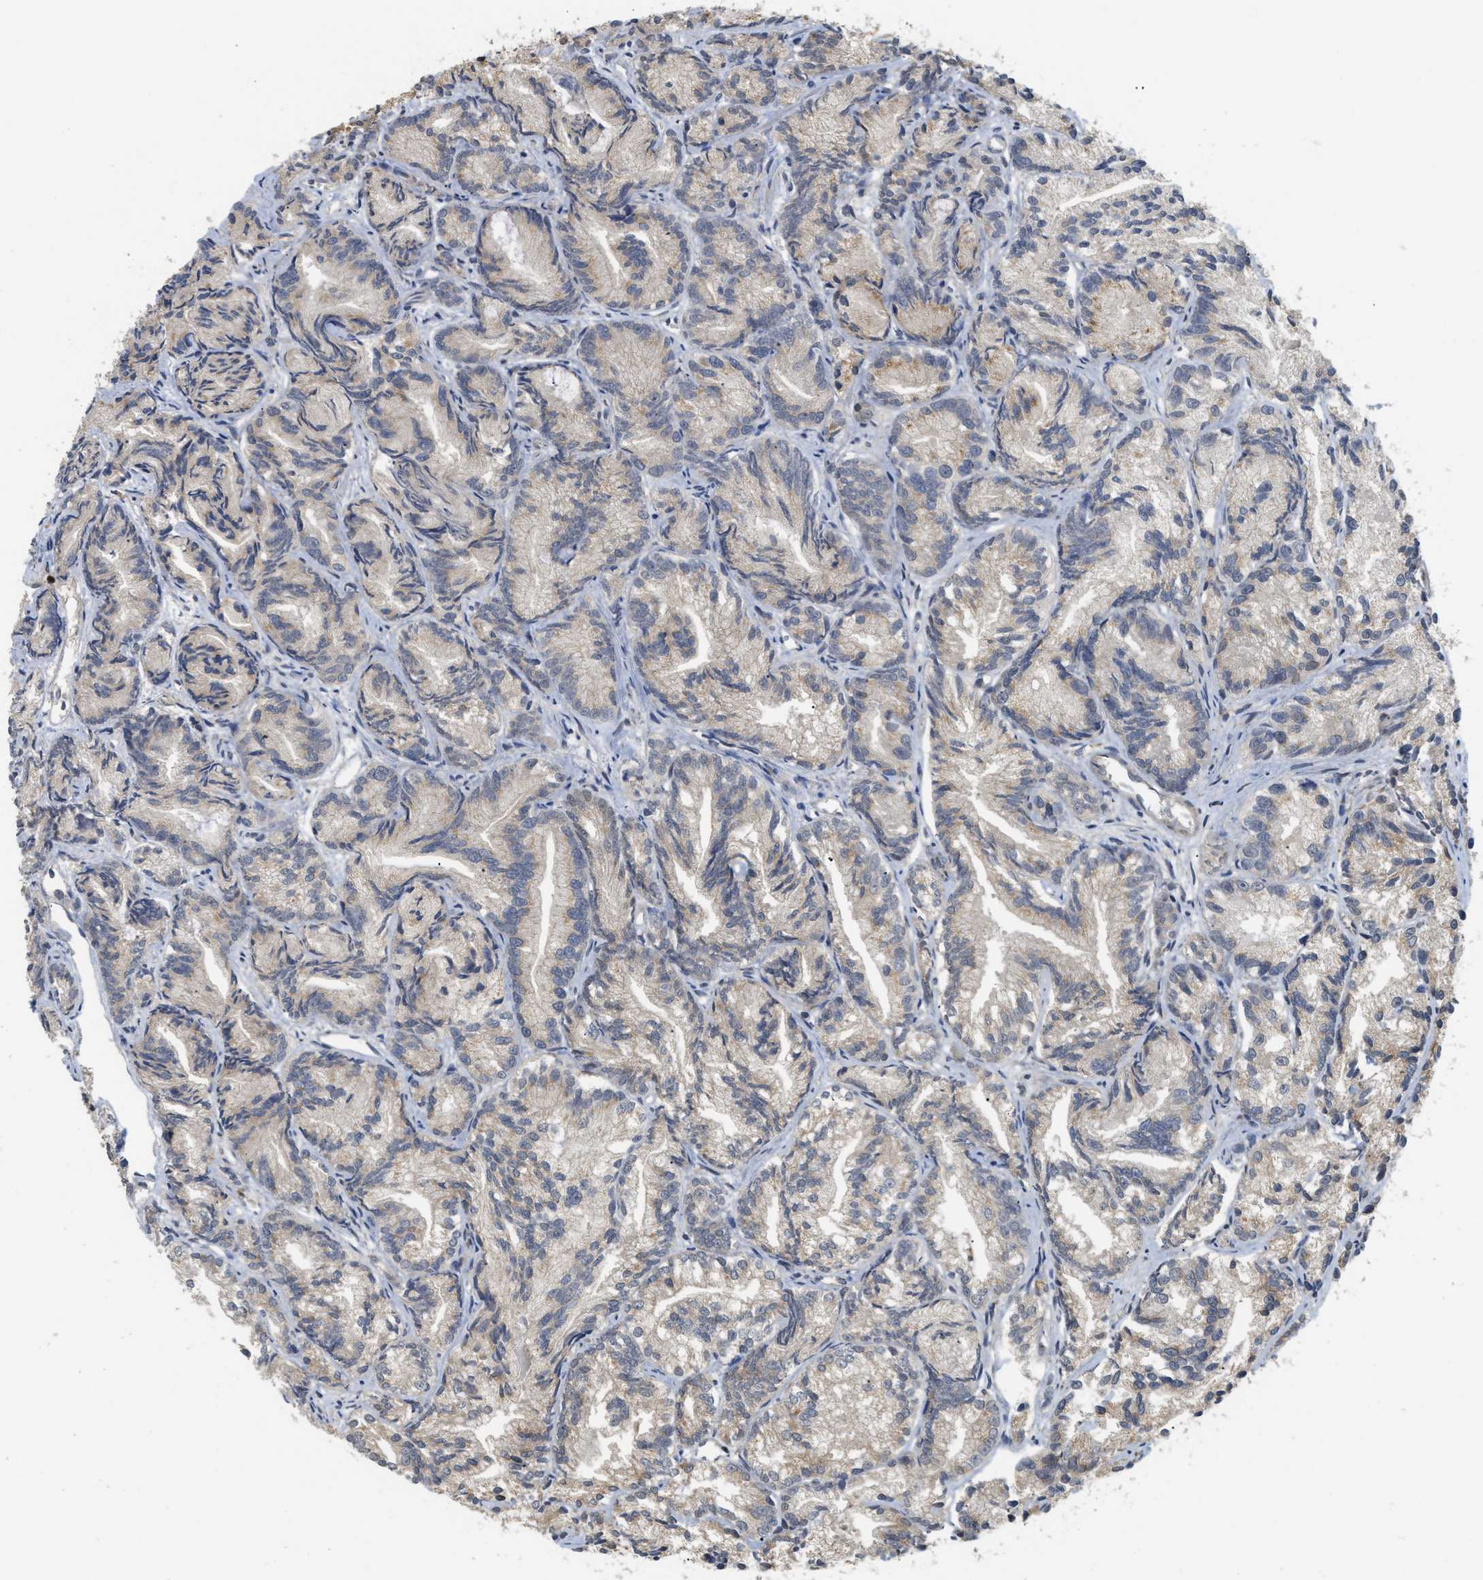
{"staining": {"intensity": "weak", "quantity": "<25%", "location": "cytoplasmic/membranous"}, "tissue": "prostate cancer", "cell_type": "Tumor cells", "image_type": "cancer", "snomed": [{"axis": "morphology", "description": "Adenocarcinoma, Low grade"}, {"axis": "topography", "description": "Prostate"}], "caption": "Prostate cancer stained for a protein using immunohistochemistry (IHC) shows no staining tumor cells.", "gene": "TACC1", "patient": {"sex": "male", "age": 89}}